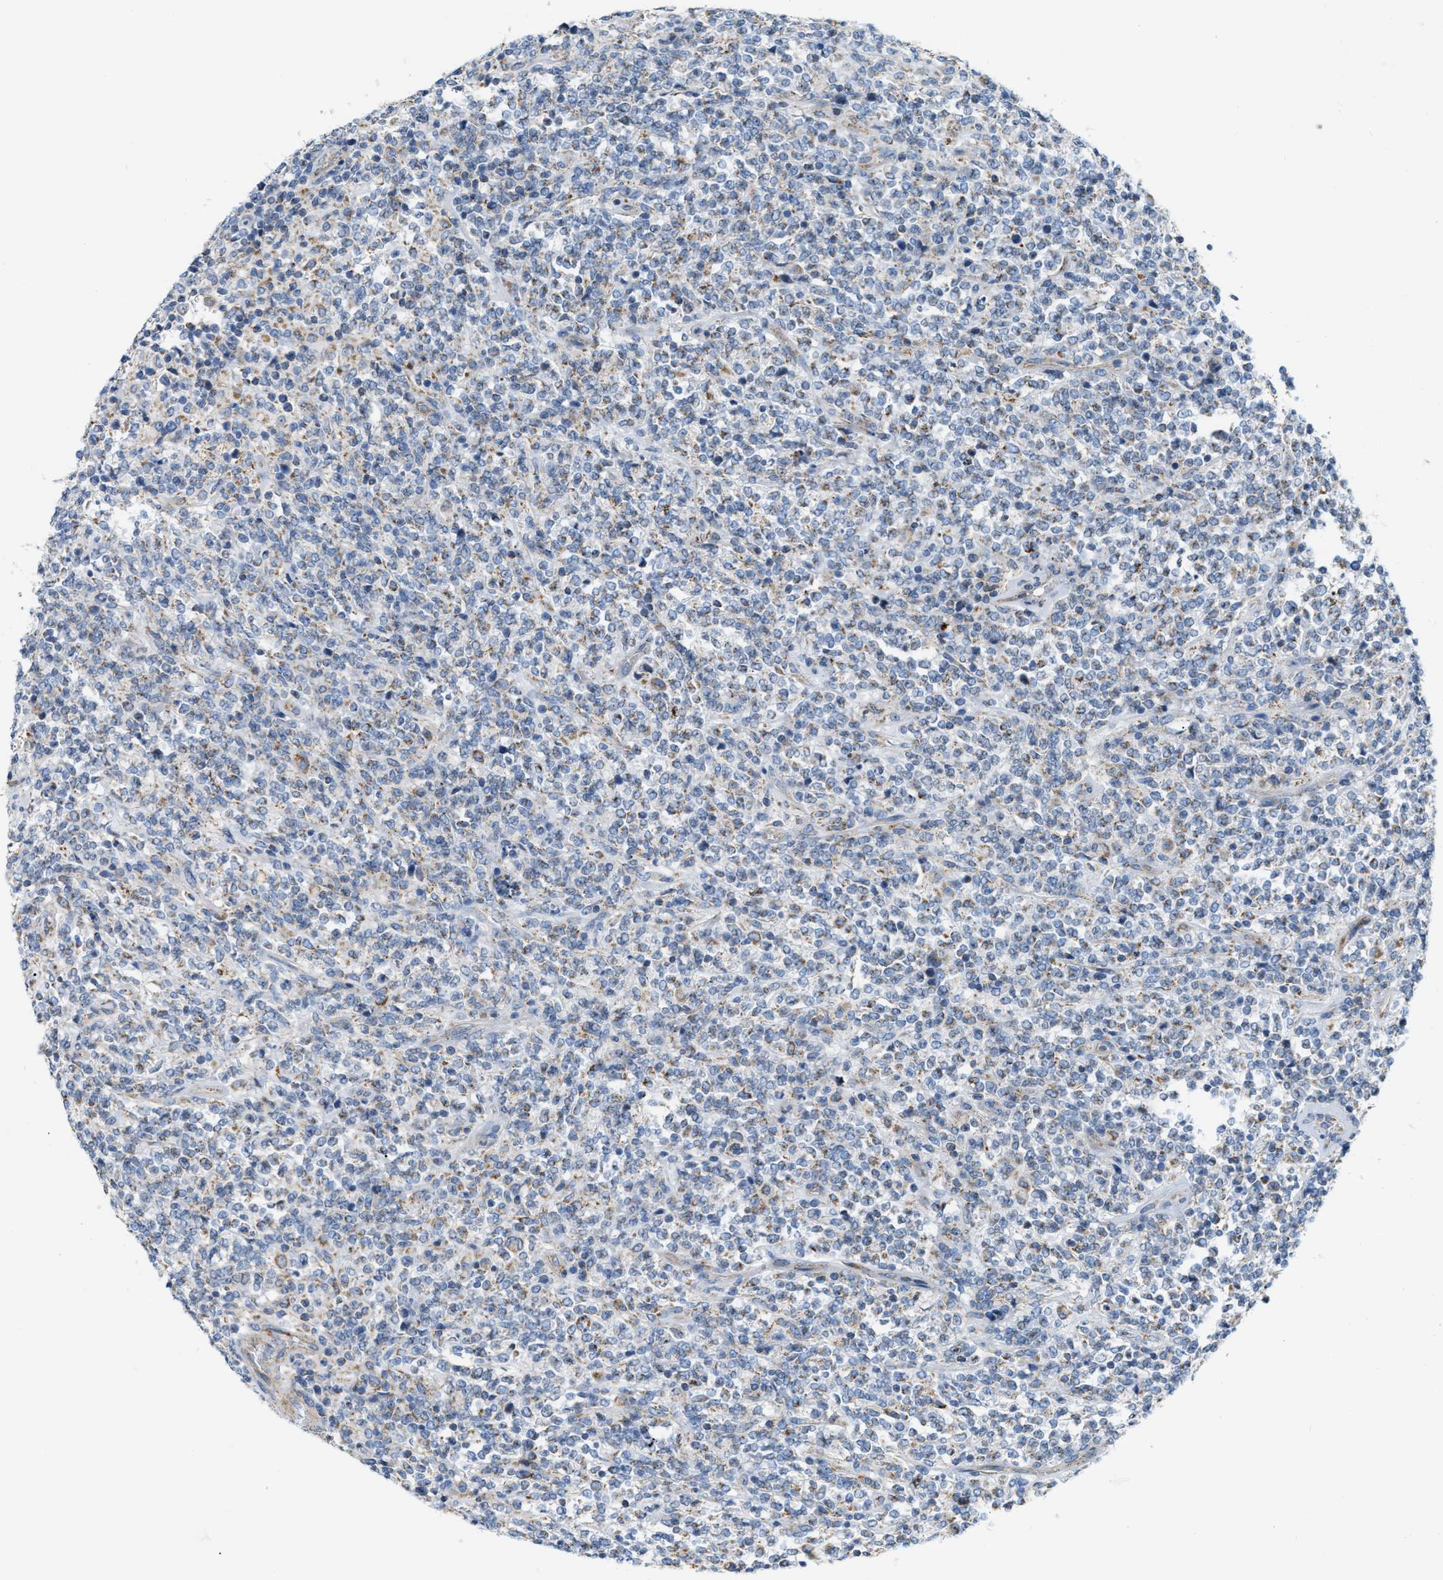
{"staining": {"intensity": "moderate", "quantity": "<25%", "location": "cytoplasmic/membranous"}, "tissue": "lymphoma", "cell_type": "Tumor cells", "image_type": "cancer", "snomed": [{"axis": "morphology", "description": "Malignant lymphoma, non-Hodgkin's type, High grade"}, {"axis": "topography", "description": "Soft tissue"}], "caption": "Brown immunohistochemical staining in human malignant lymphoma, non-Hodgkin's type (high-grade) exhibits moderate cytoplasmic/membranous expression in approximately <25% of tumor cells.", "gene": "JADE1", "patient": {"sex": "male", "age": 18}}